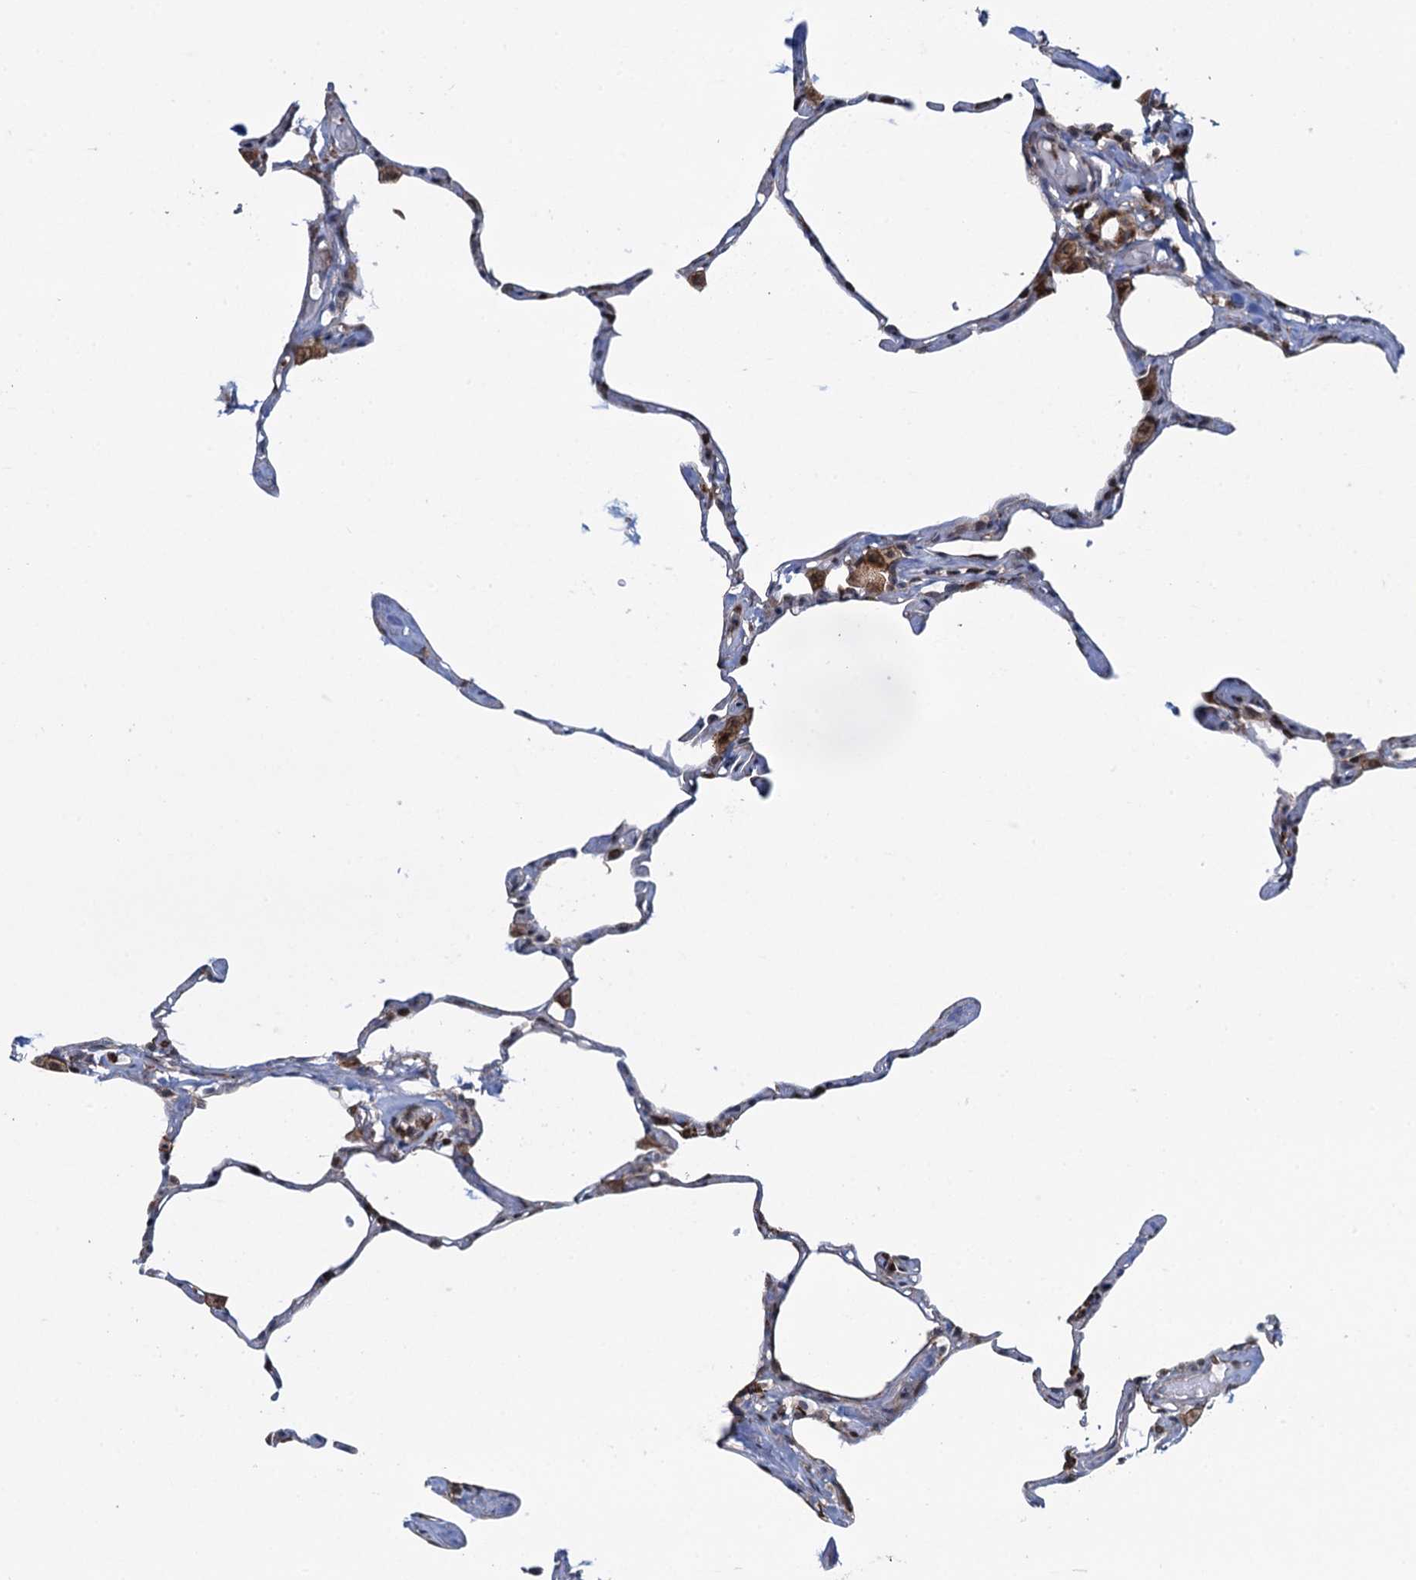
{"staining": {"intensity": "moderate", "quantity": "<25%", "location": "cytoplasmic/membranous"}, "tissue": "lung", "cell_type": "Alveolar cells", "image_type": "normal", "snomed": [{"axis": "morphology", "description": "Normal tissue, NOS"}, {"axis": "topography", "description": "Lung"}], "caption": "A high-resolution photomicrograph shows immunohistochemistry staining of normal lung, which reveals moderate cytoplasmic/membranous expression in approximately <25% of alveolar cells. (DAB (3,3'-diaminobenzidine) = brown stain, brightfield microscopy at high magnification).", "gene": "CCDC102A", "patient": {"sex": "male", "age": 65}}